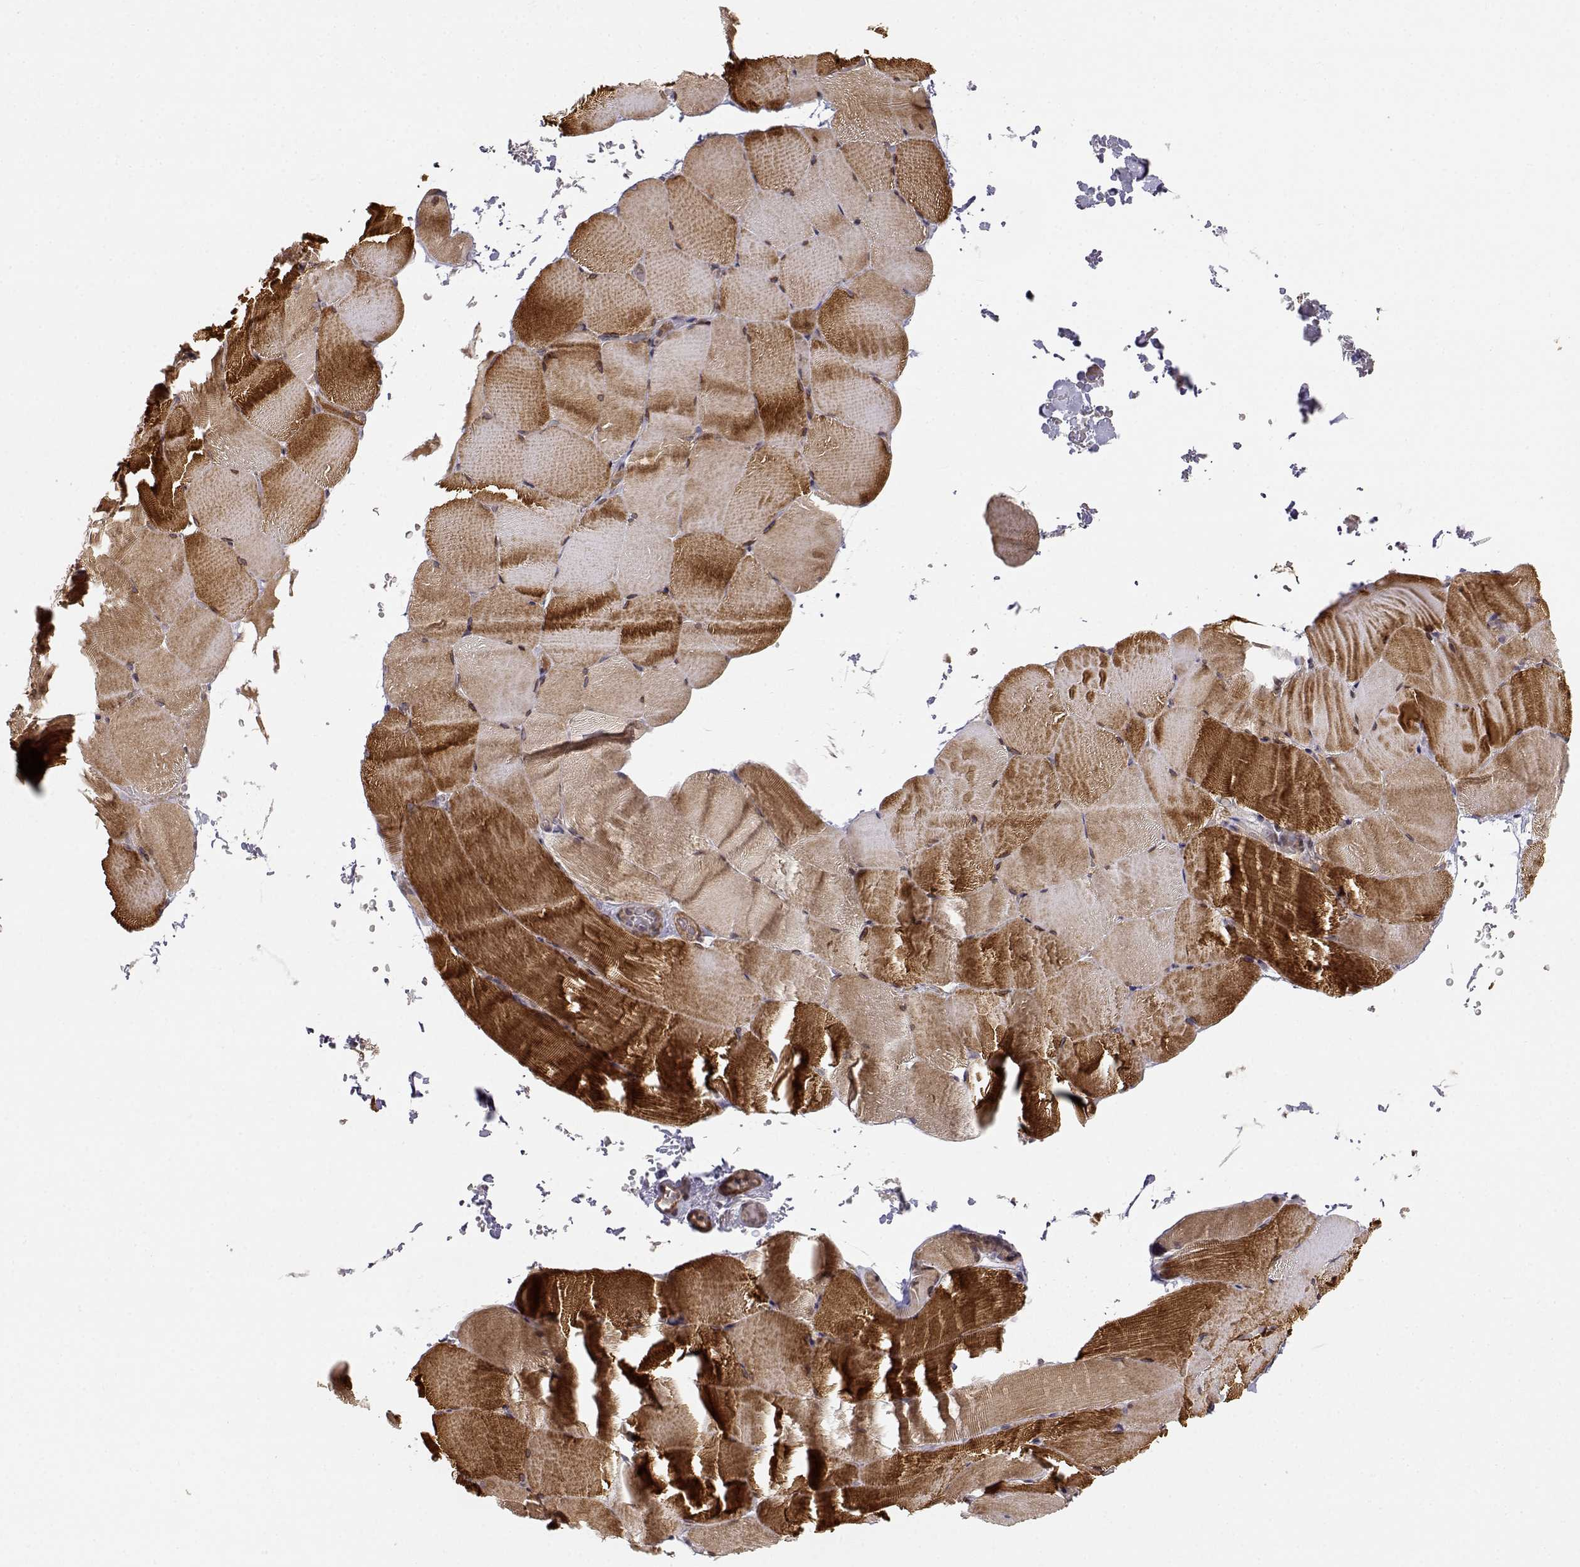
{"staining": {"intensity": "strong", "quantity": ">75%", "location": "cytoplasmic/membranous"}, "tissue": "skeletal muscle", "cell_type": "Myocytes", "image_type": "normal", "snomed": [{"axis": "morphology", "description": "Normal tissue, NOS"}, {"axis": "topography", "description": "Skeletal muscle"}], "caption": "Immunohistochemistry (IHC) of benign skeletal muscle displays high levels of strong cytoplasmic/membranous expression in about >75% of myocytes. The protein is shown in brown color, while the nuclei are stained blue.", "gene": "PICK1", "patient": {"sex": "female", "age": 37}}